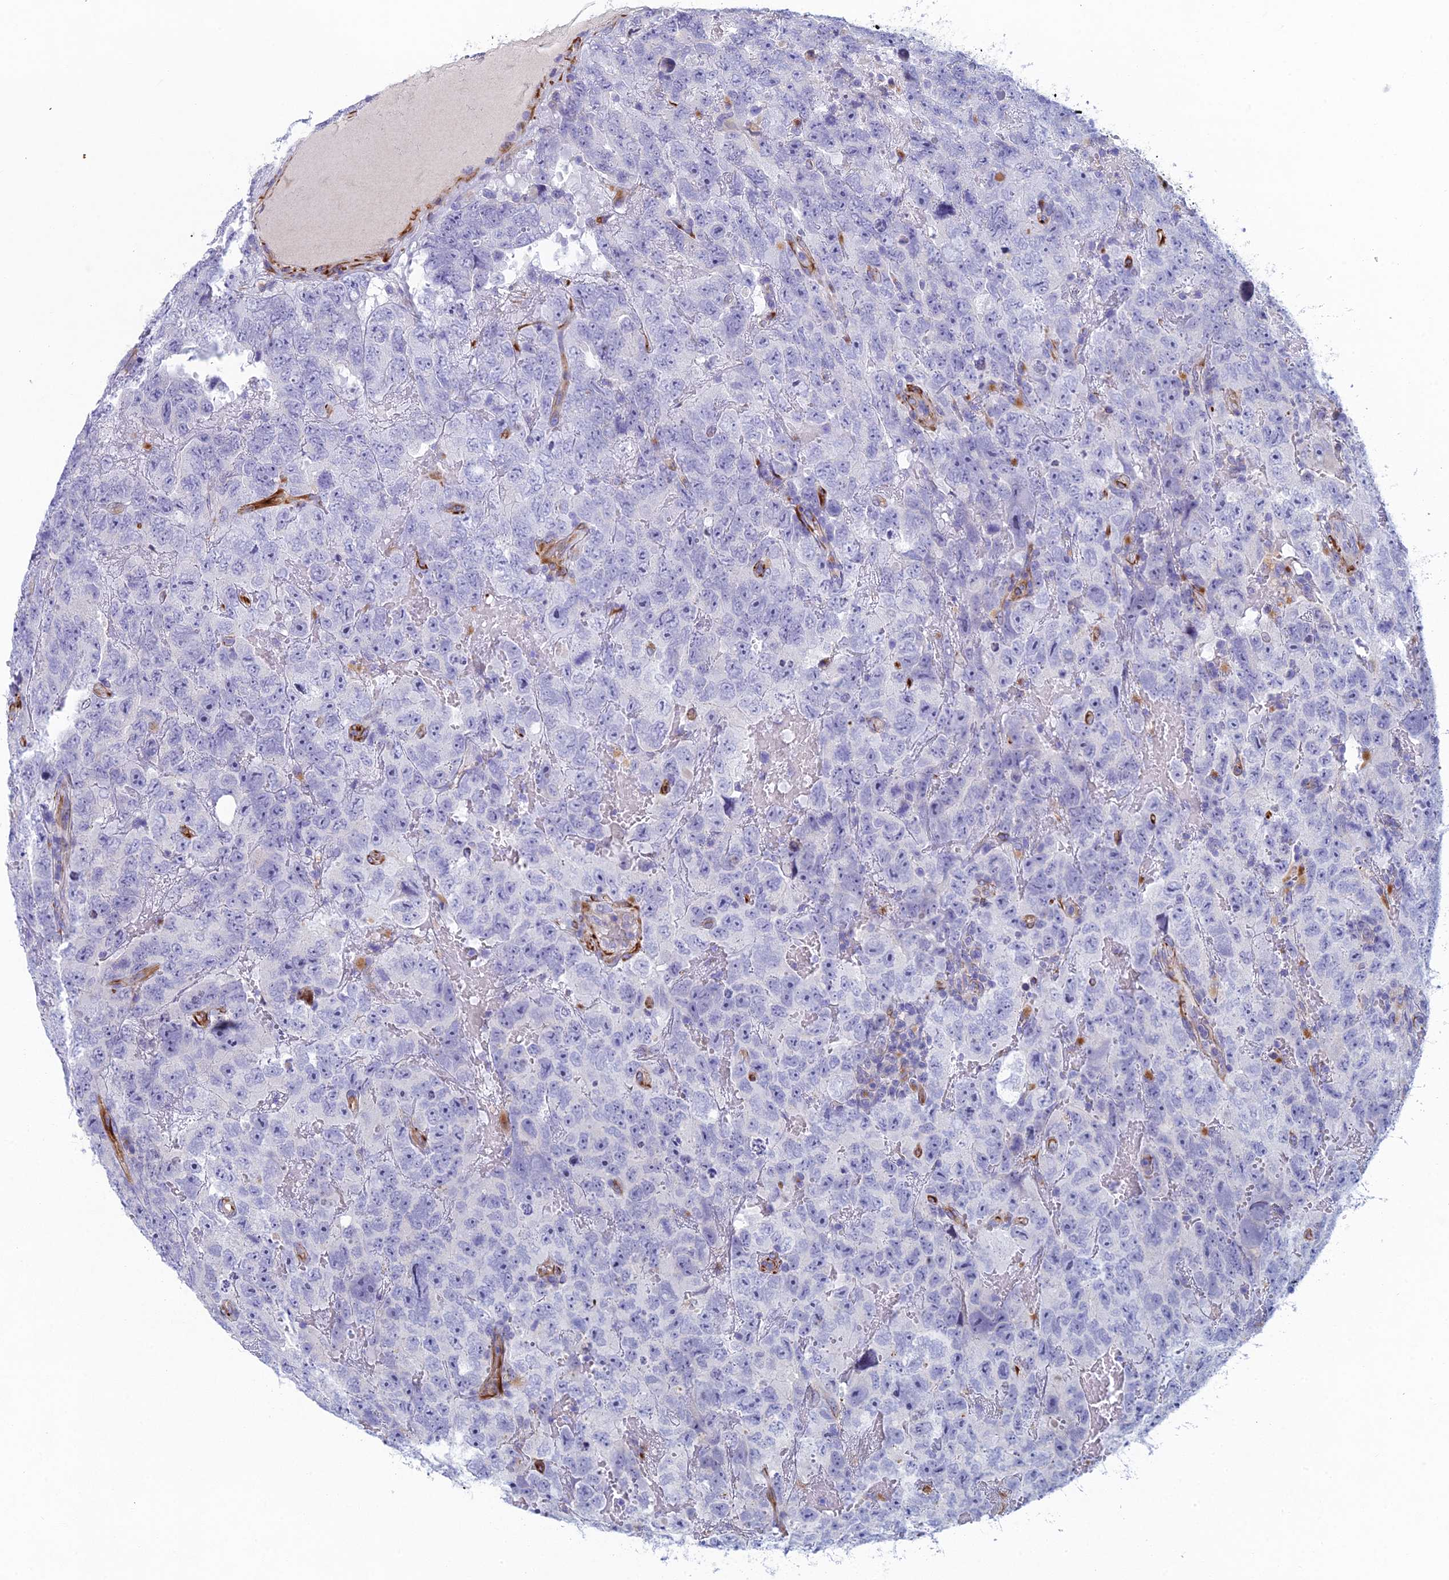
{"staining": {"intensity": "negative", "quantity": "none", "location": "none"}, "tissue": "testis cancer", "cell_type": "Tumor cells", "image_type": "cancer", "snomed": [{"axis": "morphology", "description": "Carcinoma, Embryonal, NOS"}, {"axis": "topography", "description": "Testis"}], "caption": "IHC image of neoplastic tissue: testis embryonal carcinoma stained with DAB displays no significant protein expression in tumor cells.", "gene": "FERD3L", "patient": {"sex": "male", "age": 45}}